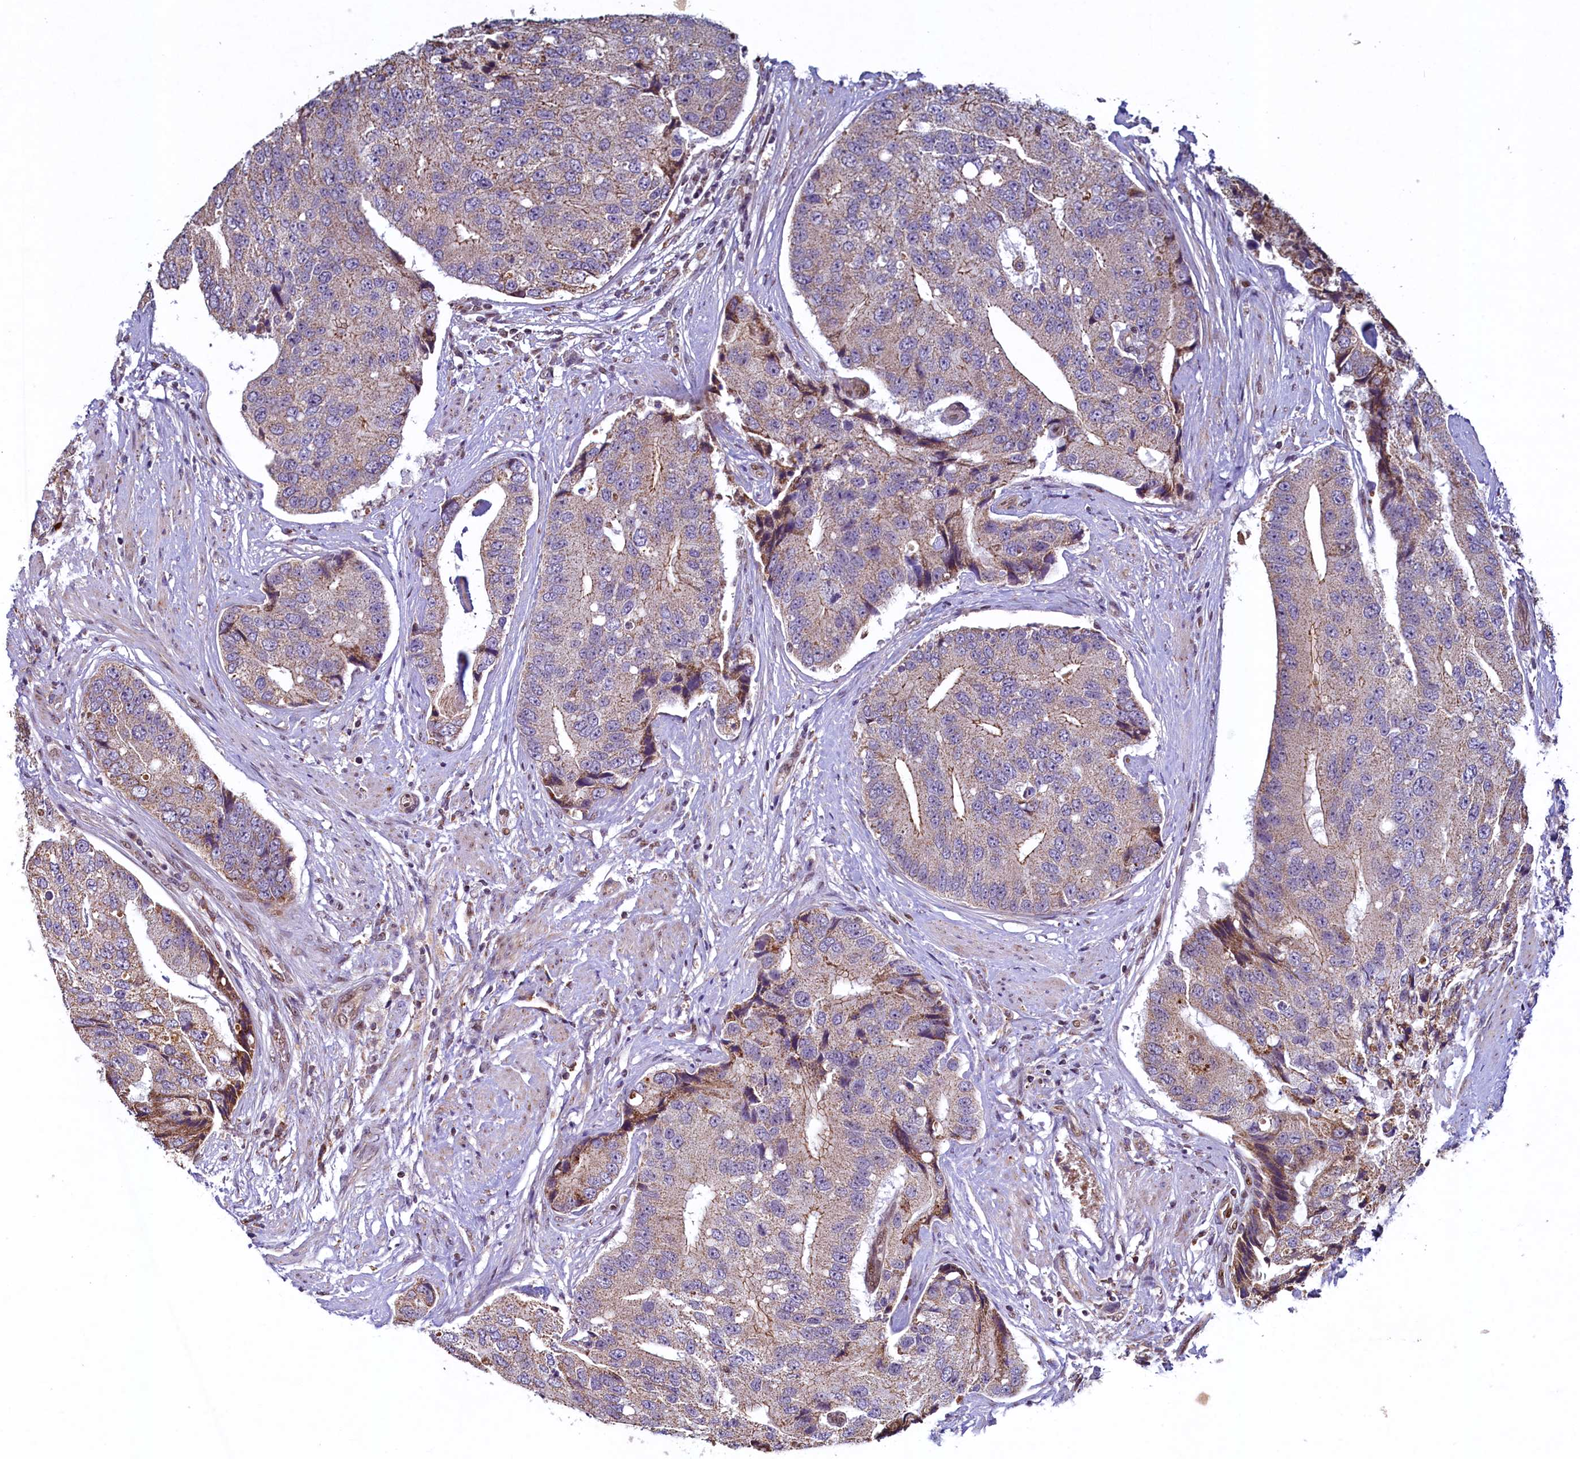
{"staining": {"intensity": "moderate", "quantity": ">75%", "location": "cytoplasmic/membranous"}, "tissue": "prostate cancer", "cell_type": "Tumor cells", "image_type": "cancer", "snomed": [{"axis": "morphology", "description": "Adenocarcinoma, High grade"}, {"axis": "topography", "description": "Prostate"}], "caption": "Moderate cytoplasmic/membranous expression for a protein is present in about >75% of tumor cells of prostate high-grade adenocarcinoma using immunohistochemistry.", "gene": "ZNF577", "patient": {"sex": "male", "age": 70}}